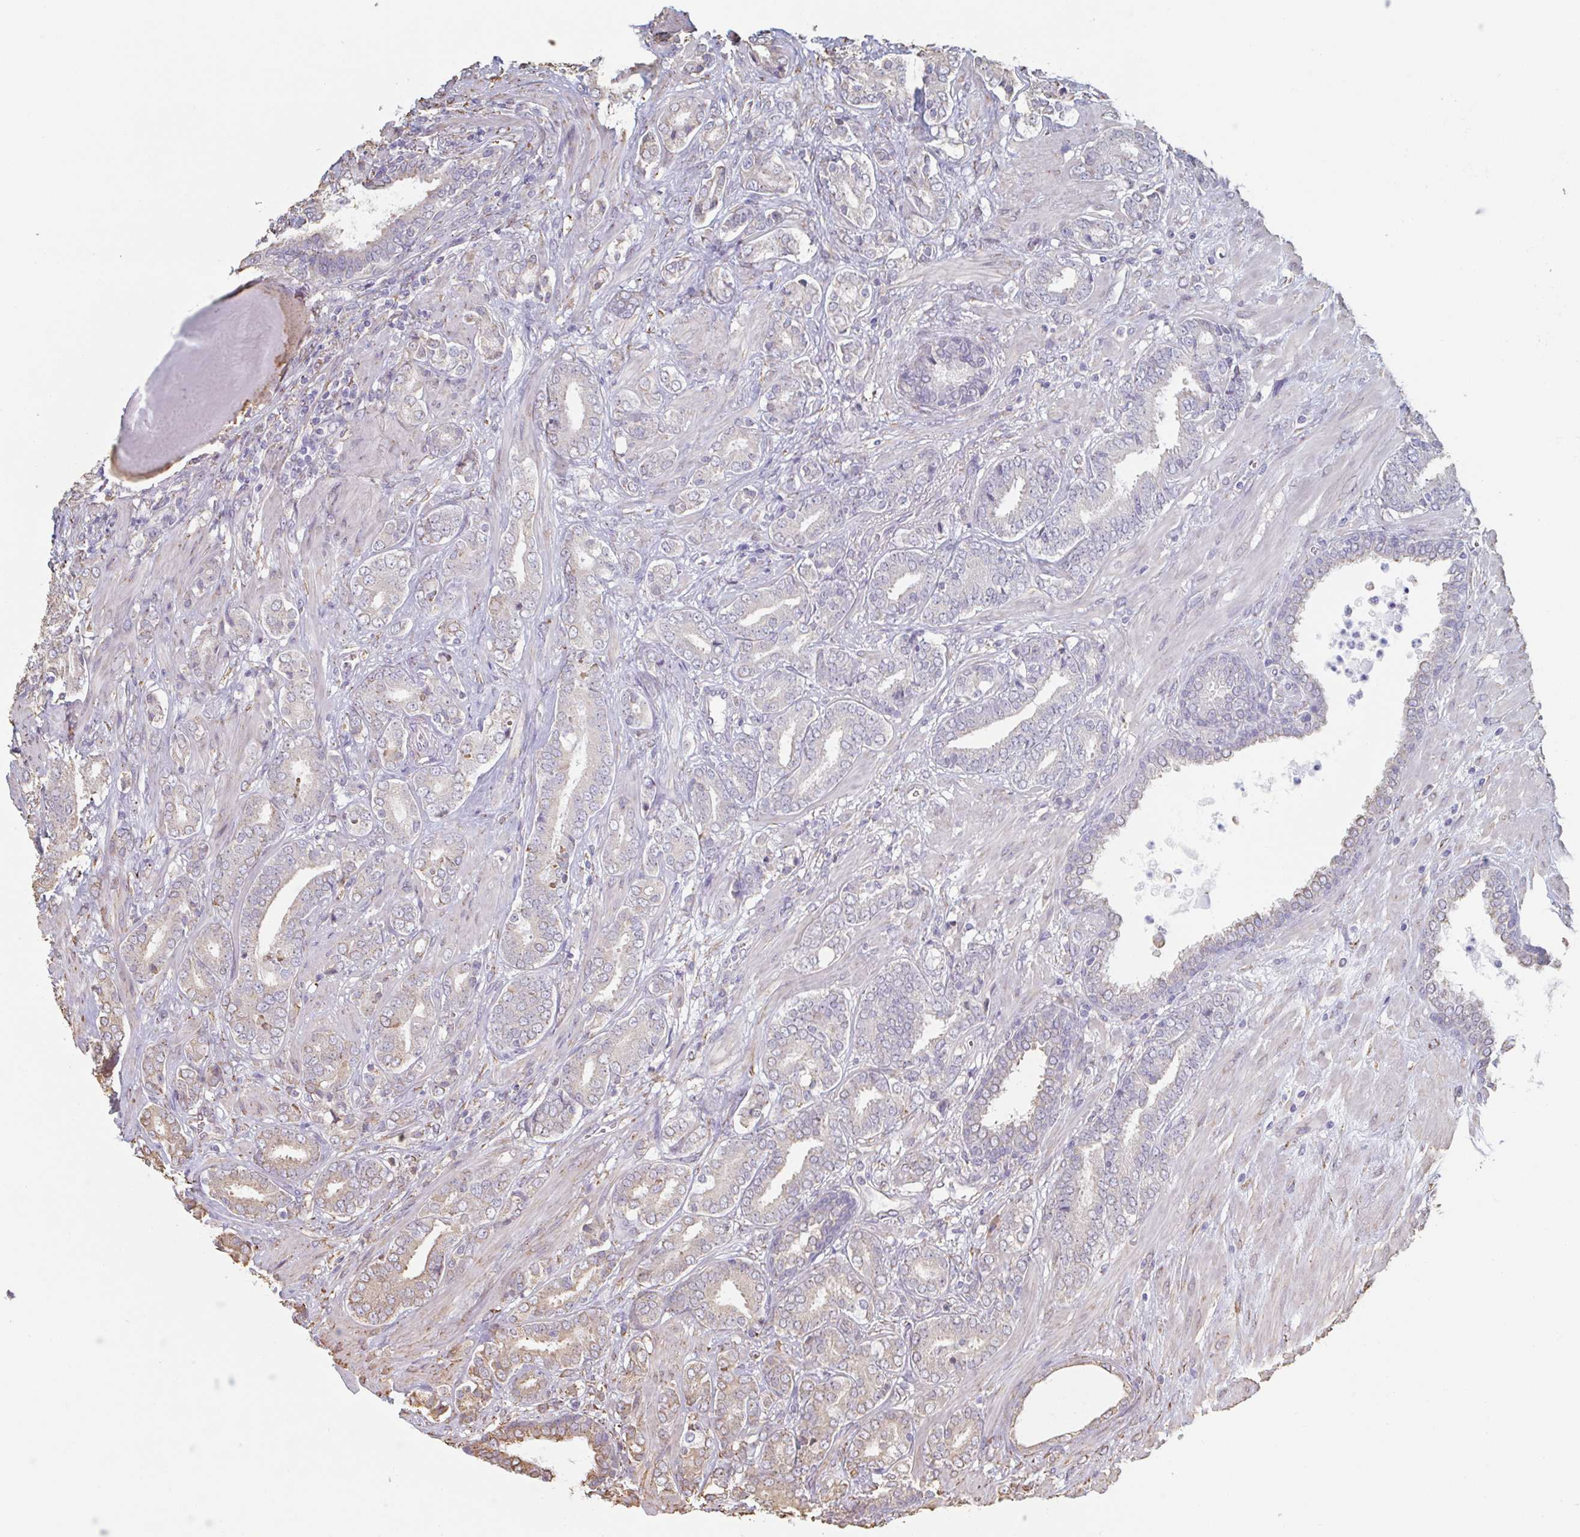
{"staining": {"intensity": "moderate", "quantity": "<25%", "location": "cytoplasmic/membranous"}, "tissue": "prostate cancer", "cell_type": "Tumor cells", "image_type": "cancer", "snomed": [{"axis": "morphology", "description": "Adenocarcinoma, High grade"}, {"axis": "topography", "description": "Prostate"}], "caption": "Protein analysis of prostate cancer (adenocarcinoma (high-grade)) tissue exhibits moderate cytoplasmic/membranous expression in approximately <25% of tumor cells. (DAB = brown stain, brightfield microscopy at high magnification).", "gene": "RAB5IF", "patient": {"sex": "male", "age": 62}}